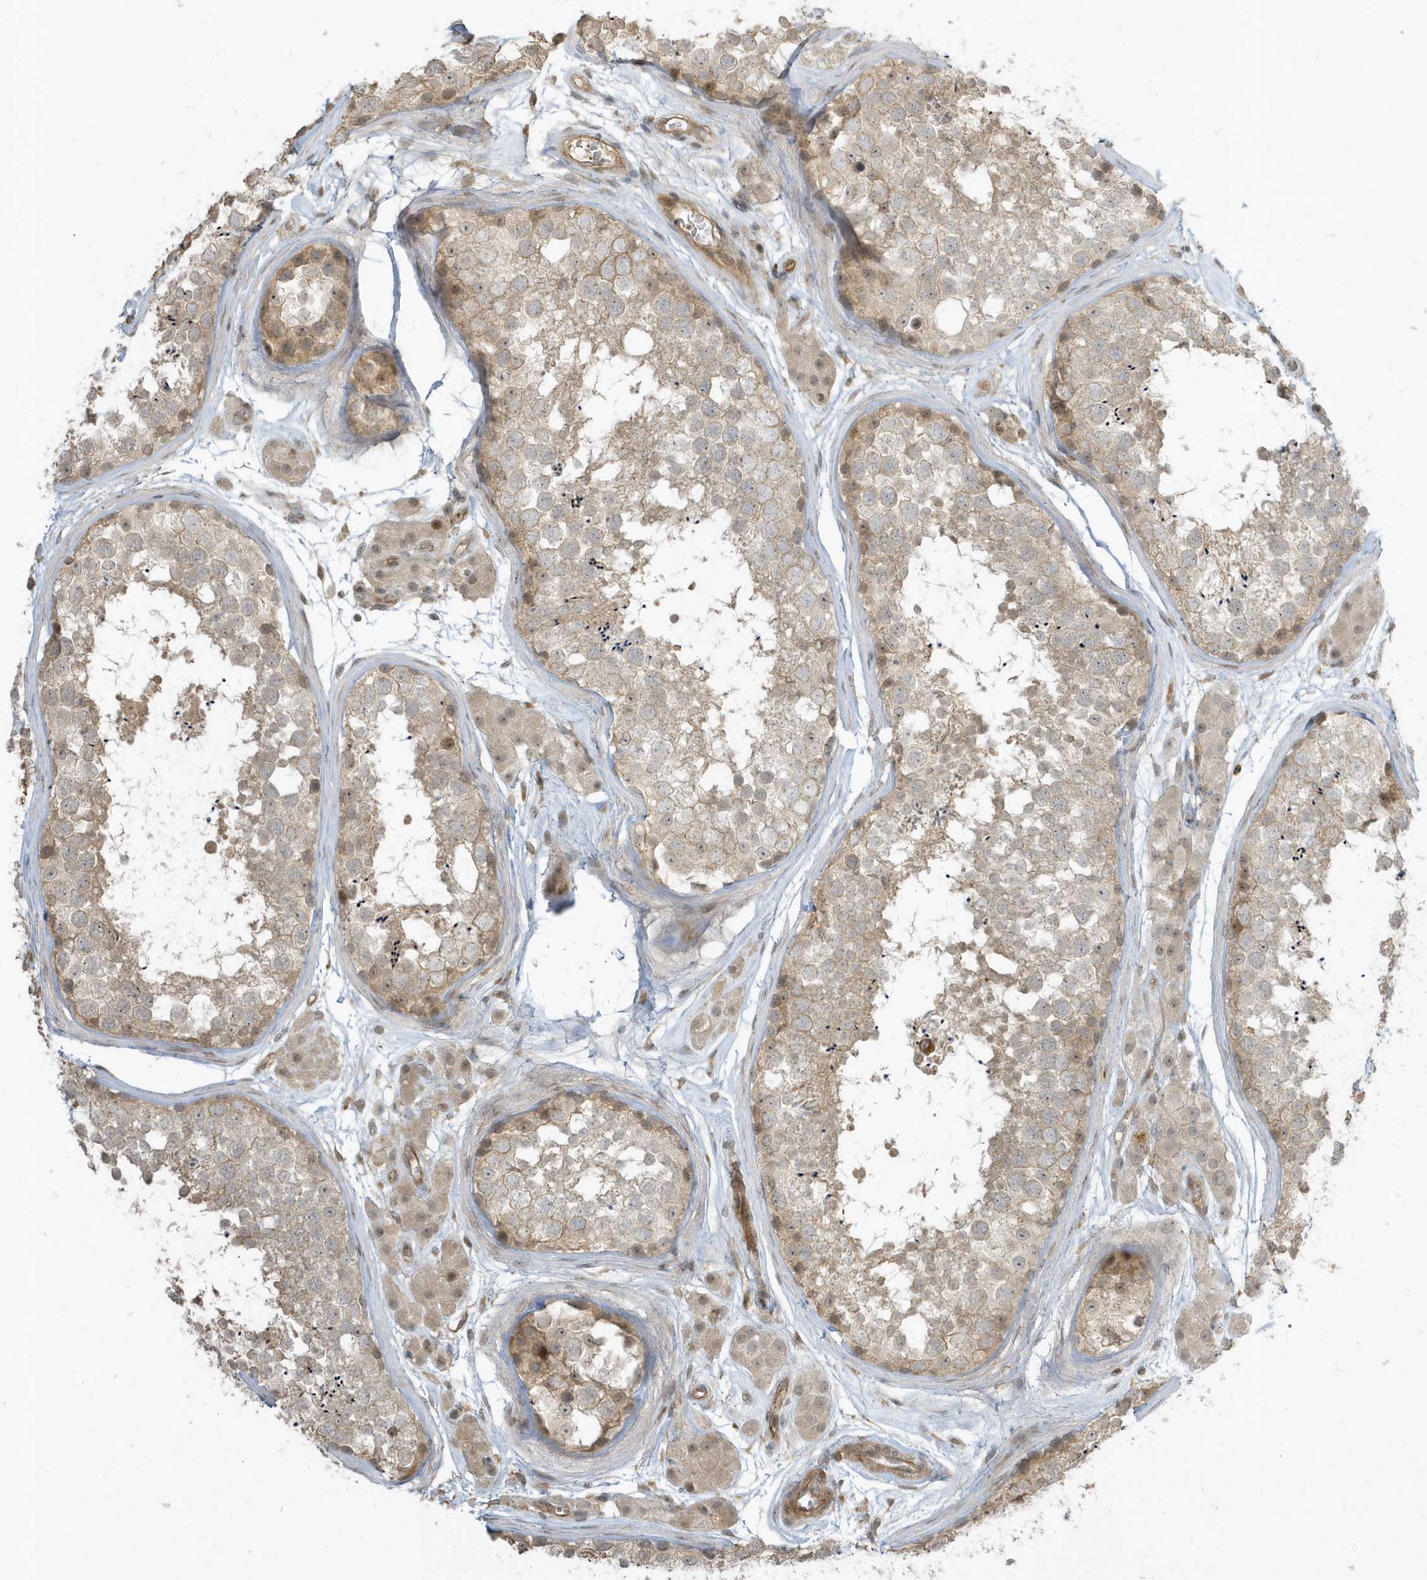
{"staining": {"intensity": "weak", "quantity": ">75%", "location": "cytoplasmic/membranous,nuclear"}, "tissue": "testis", "cell_type": "Cells in seminiferous ducts", "image_type": "normal", "snomed": [{"axis": "morphology", "description": "Normal tissue, NOS"}, {"axis": "topography", "description": "Testis"}], "caption": "Immunohistochemistry photomicrograph of unremarkable testis stained for a protein (brown), which reveals low levels of weak cytoplasmic/membranous,nuclear staining in about >75% of cells in seminiferous ducts.", "gene": "ZBTB8A", "patient": {"sex": "male", "age": 56}}